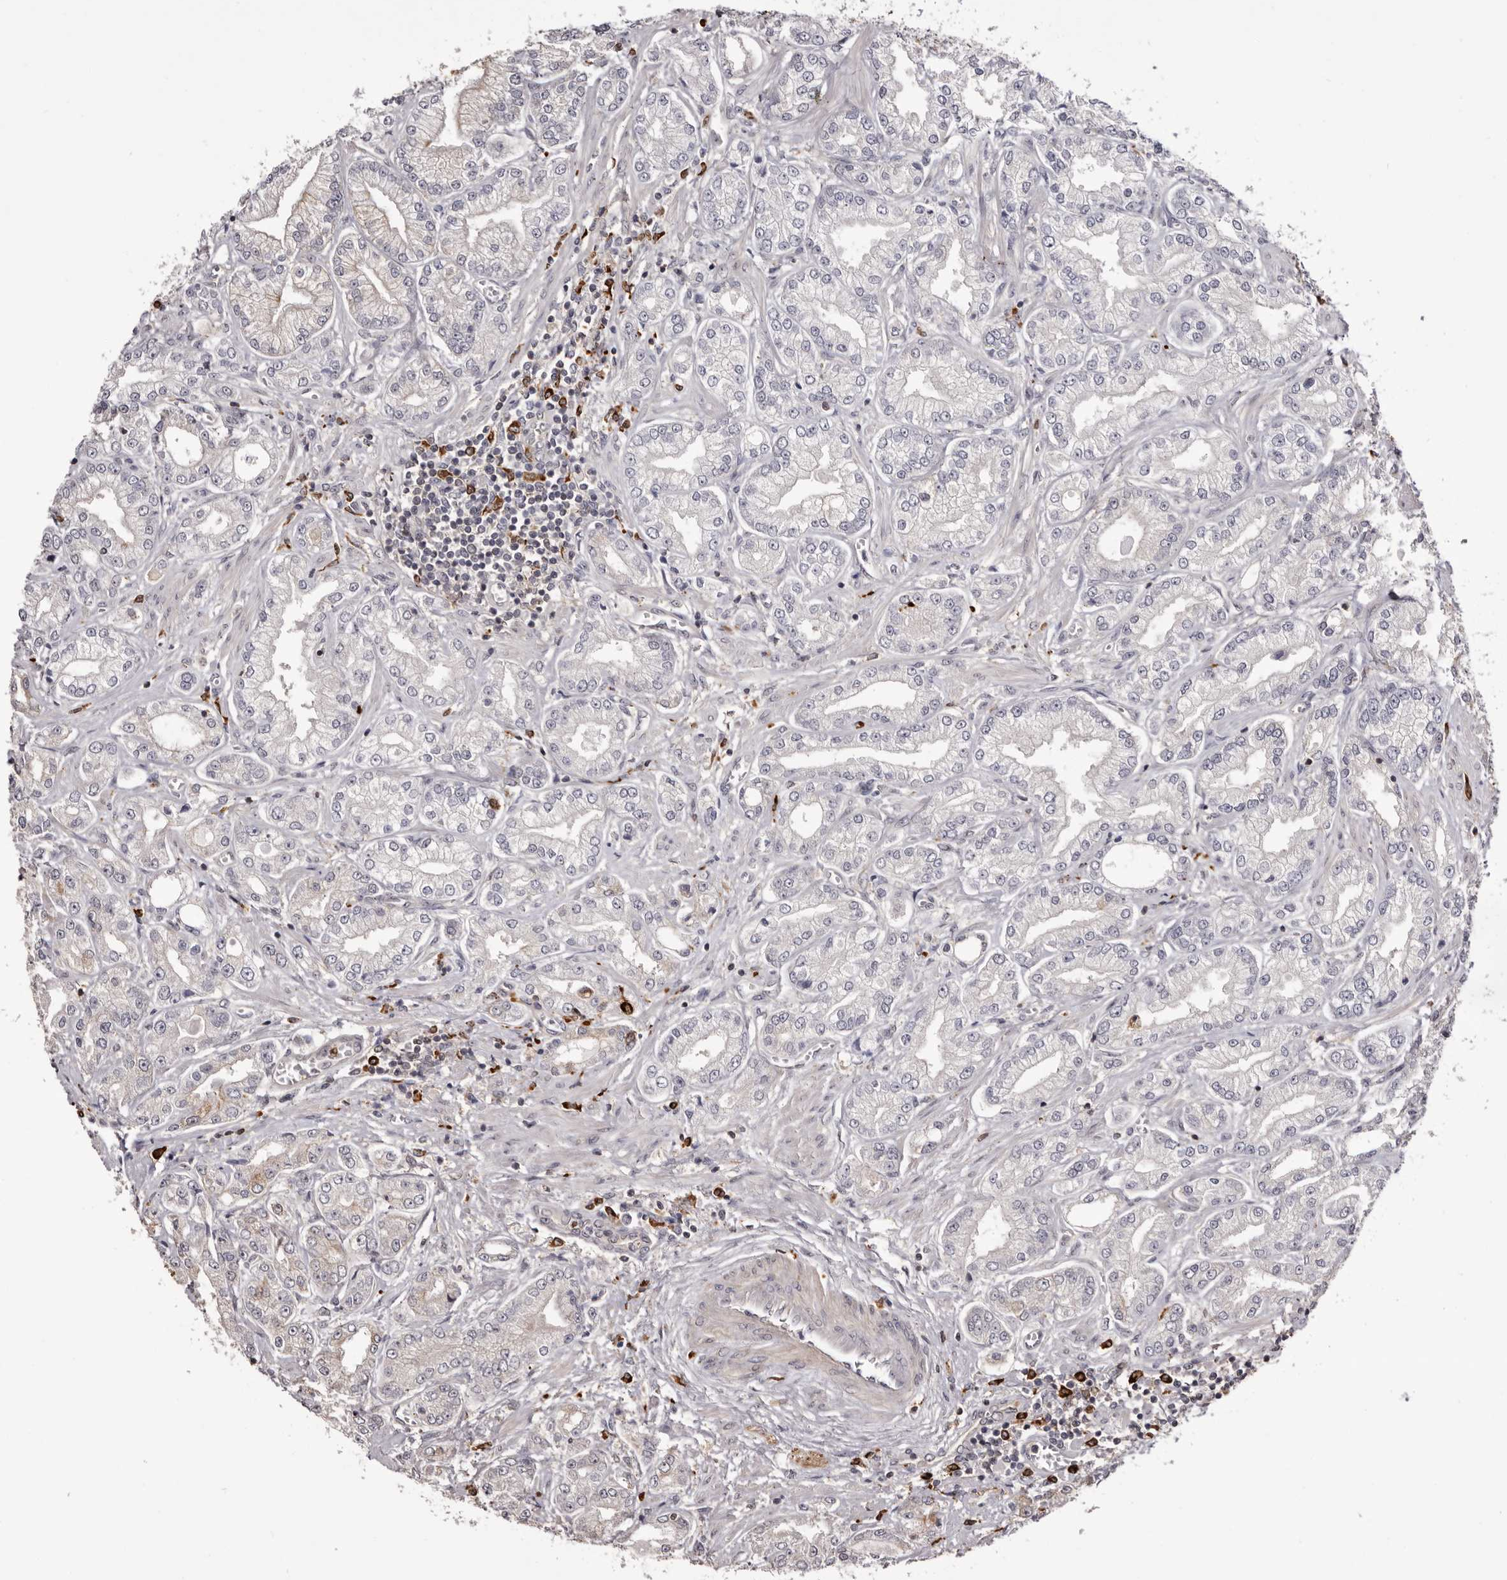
{"staining": {"intensity": "negative", "quantity": "none", "location": "none"}, "tissue": "prostate cancer", "cell_type": "Tumor cells", "image_type": "cancer", "snomed": [{"axis": "morphology", "description": "Adenocarcinoma, Low grade"}, {"axis": "topography", "description": "Prostate"}], "caption": "Protein analysis of adenocarcinoma (low-grade) (prostate) exhibits no significant positivity in tumor cells. (DAB (3,3'-diaminobenzidine) IHC with hematoxylin counter stain).", "gene": "TNNI1", "patient": {"sex": "male", "age": 62}}